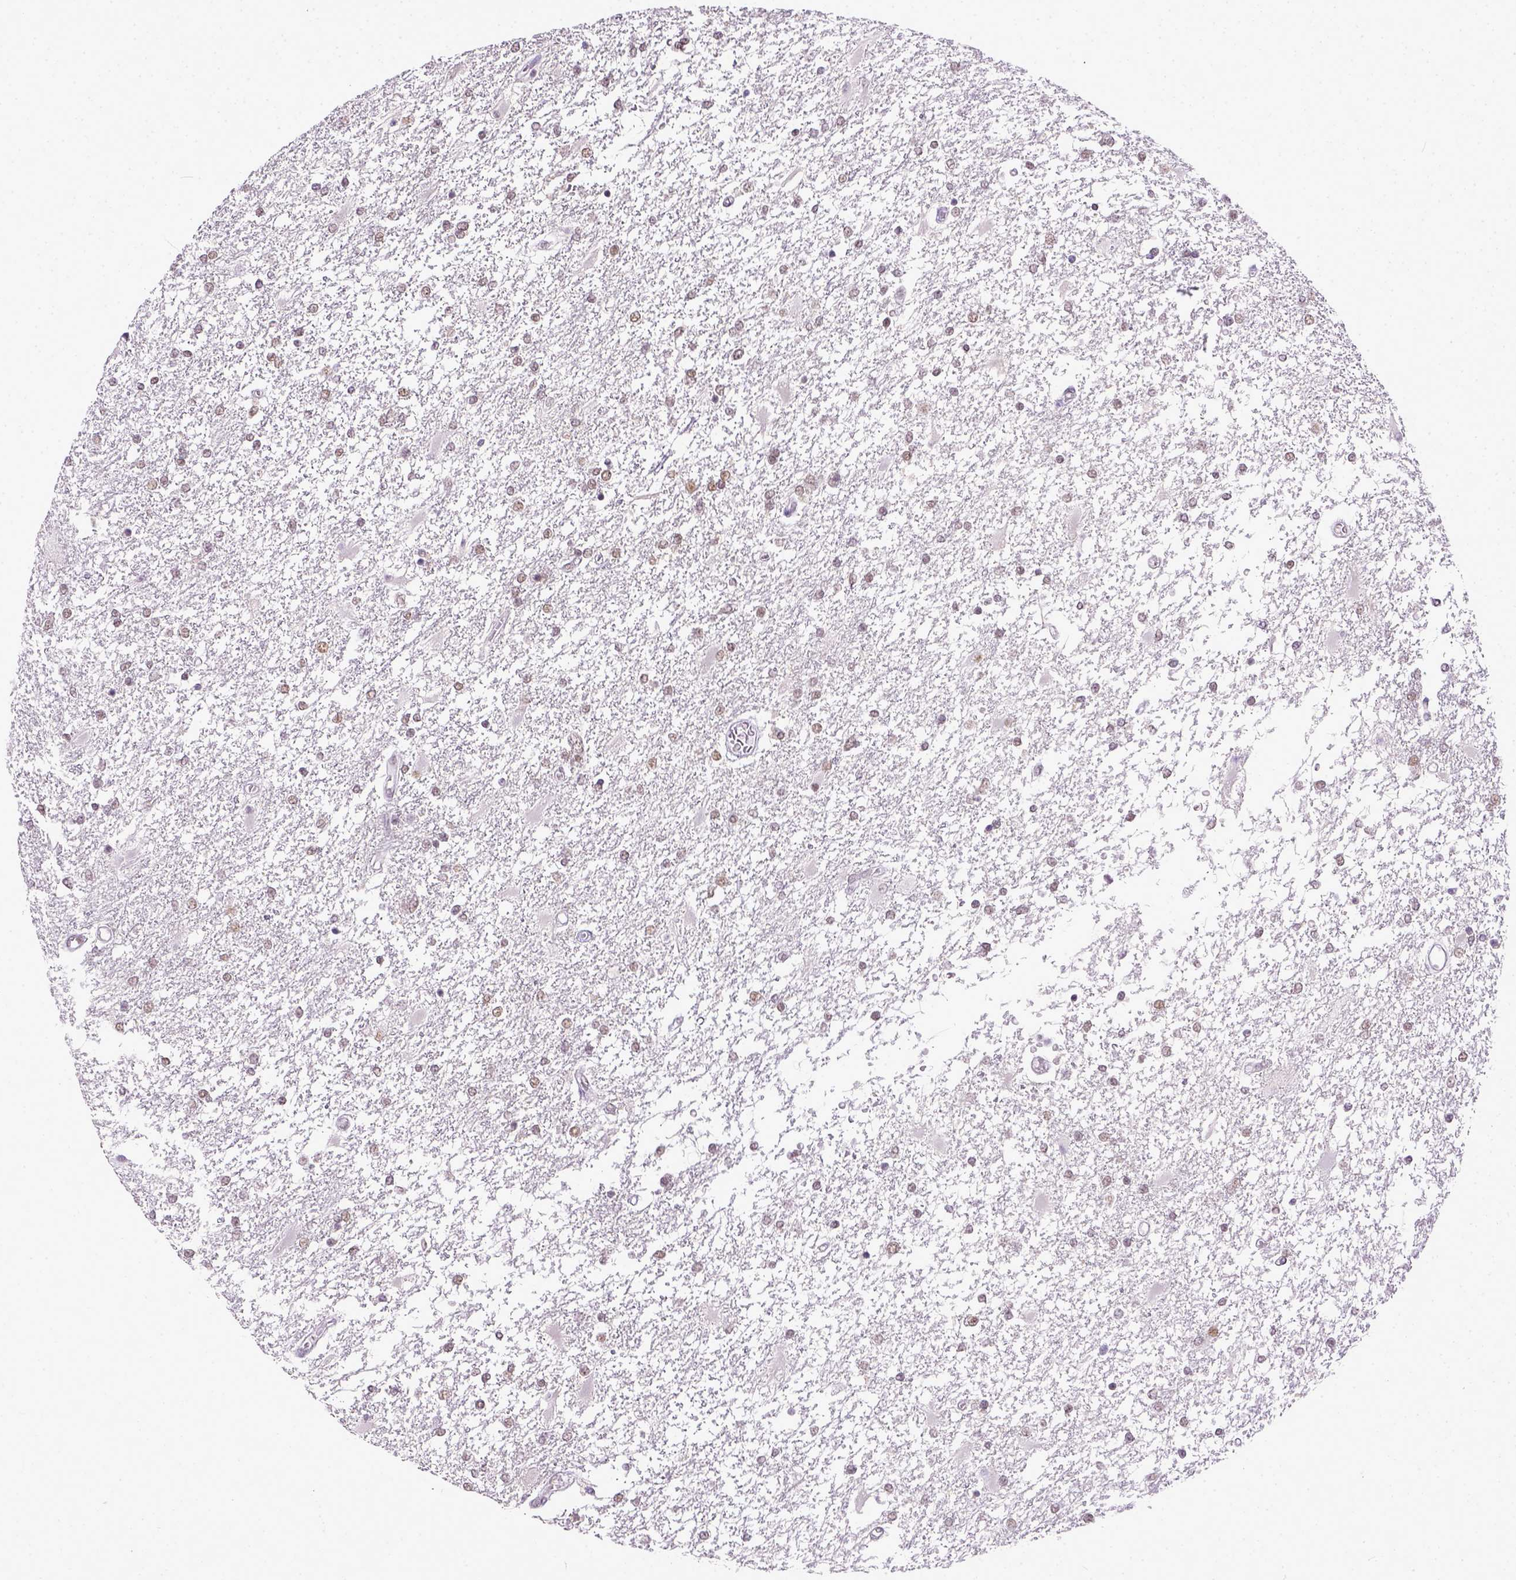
{"staining": {"intensity": "weak", "quantity": "25%-75%", "location": "nuclear"}, "tissue": "glioma", "cell_type": "Tumor cells", "image_type": "cancer", "snomed": [{"axis": "morphology", "description": "Glioma, malignant, High grade"}, {"axis": "topography", "description": "Cerebral cortex"}], "caption": "Immunohistochemical staining of glioma reveals low levels of weak nuclear protein expression in about 25%-75% of tumor cells.", "gene": "ERCC1", "patient": {"sex": "male", "age": 79}}